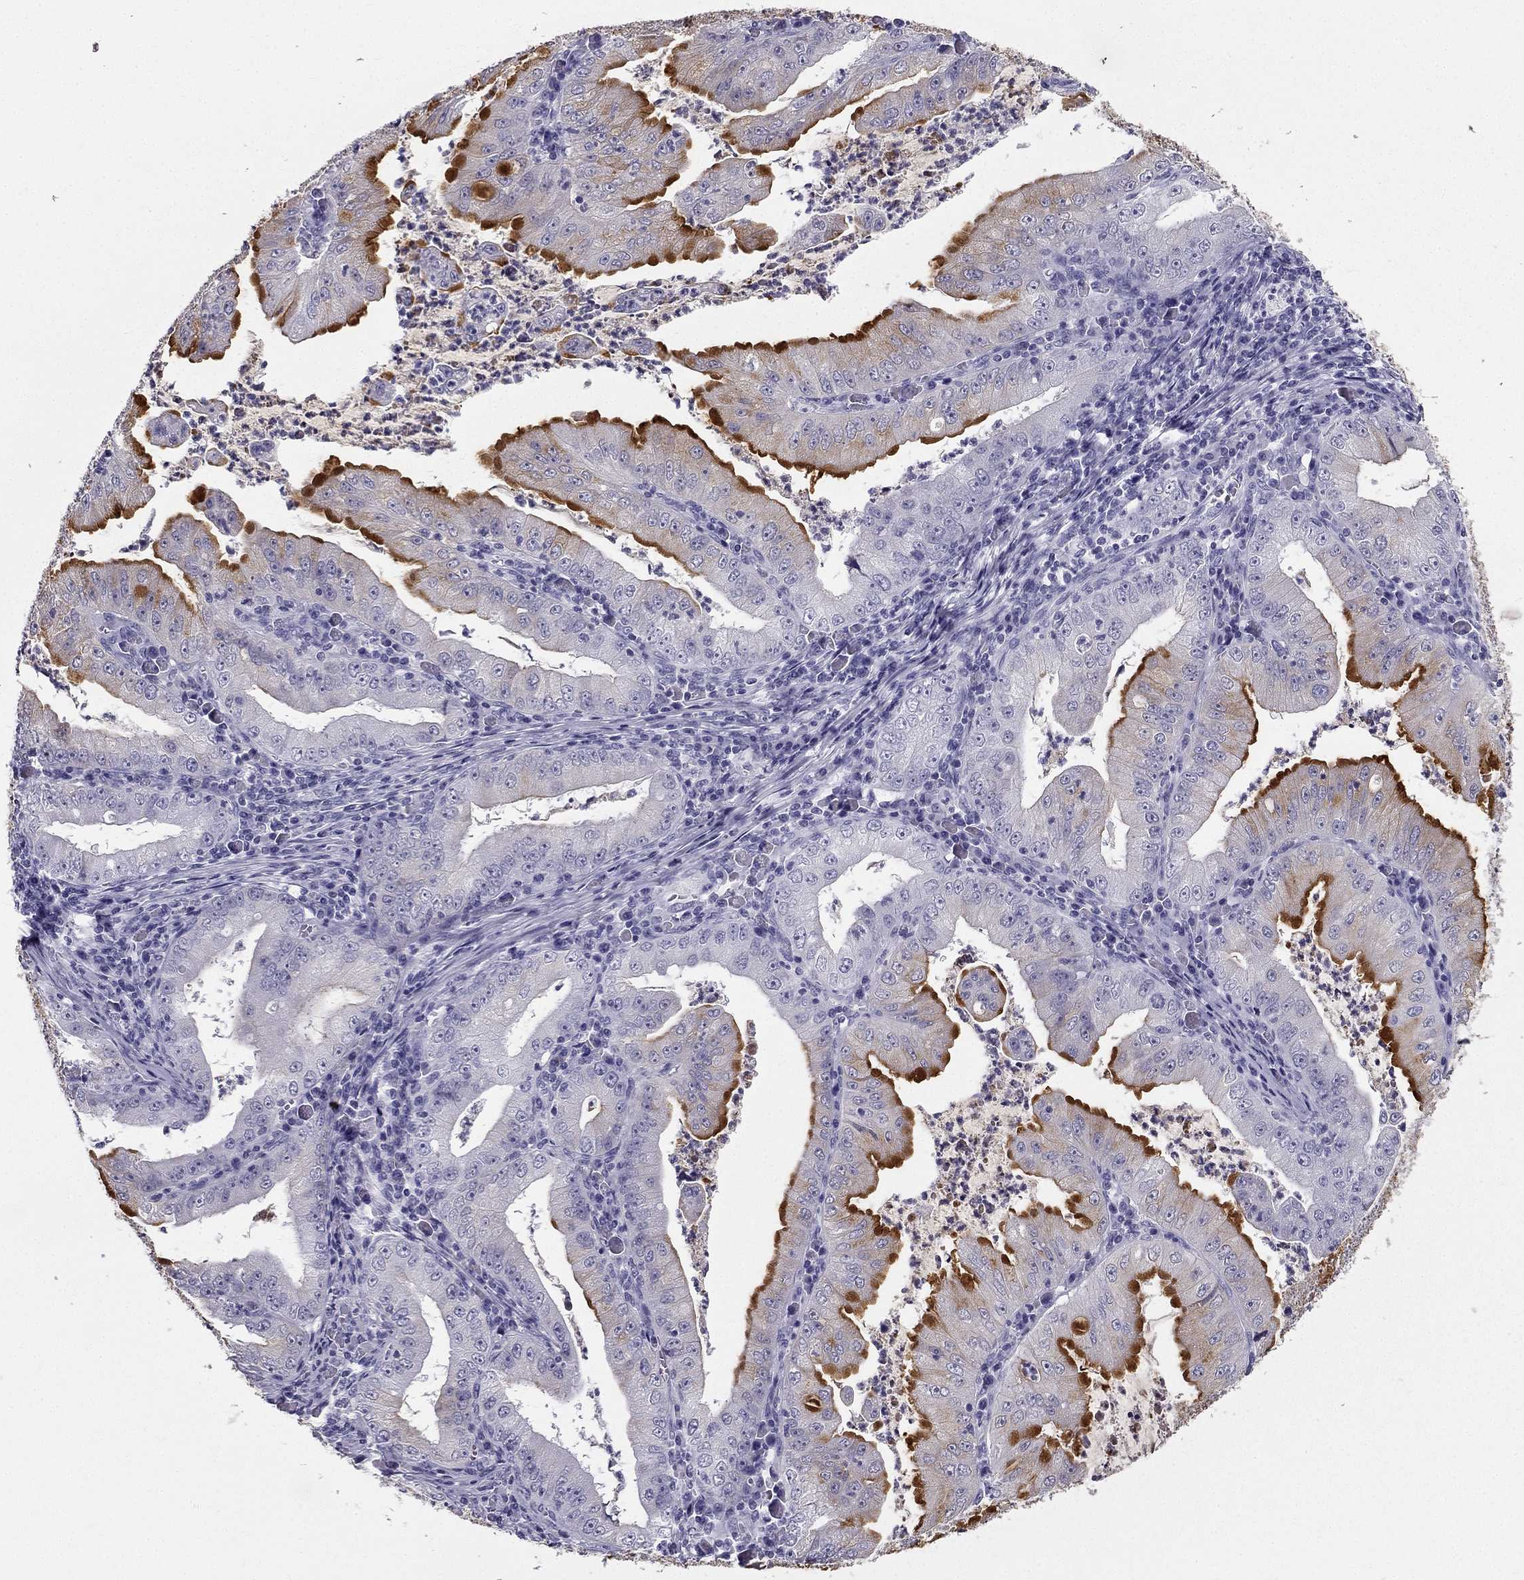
{"staining": {"intensity": "weak", "quantity": "<25%", "location": "cytoplasmic/membranous"}, "tissue": "stomach cancer", "cell_type": "Tumor cells", "image_type": "cancer", "snomed": [{"axis": "morphology", "description": "Adenocarcinoma, NOS"}, {"axis": "topography", "description": "Stomach"}], "caption": "An image of stomach cancer (adenocarcinoma) stained for a protein displays no brown staining in tumor cells.", "gene": "TFF3", "patient": {"sex": "male", "age": 76}}